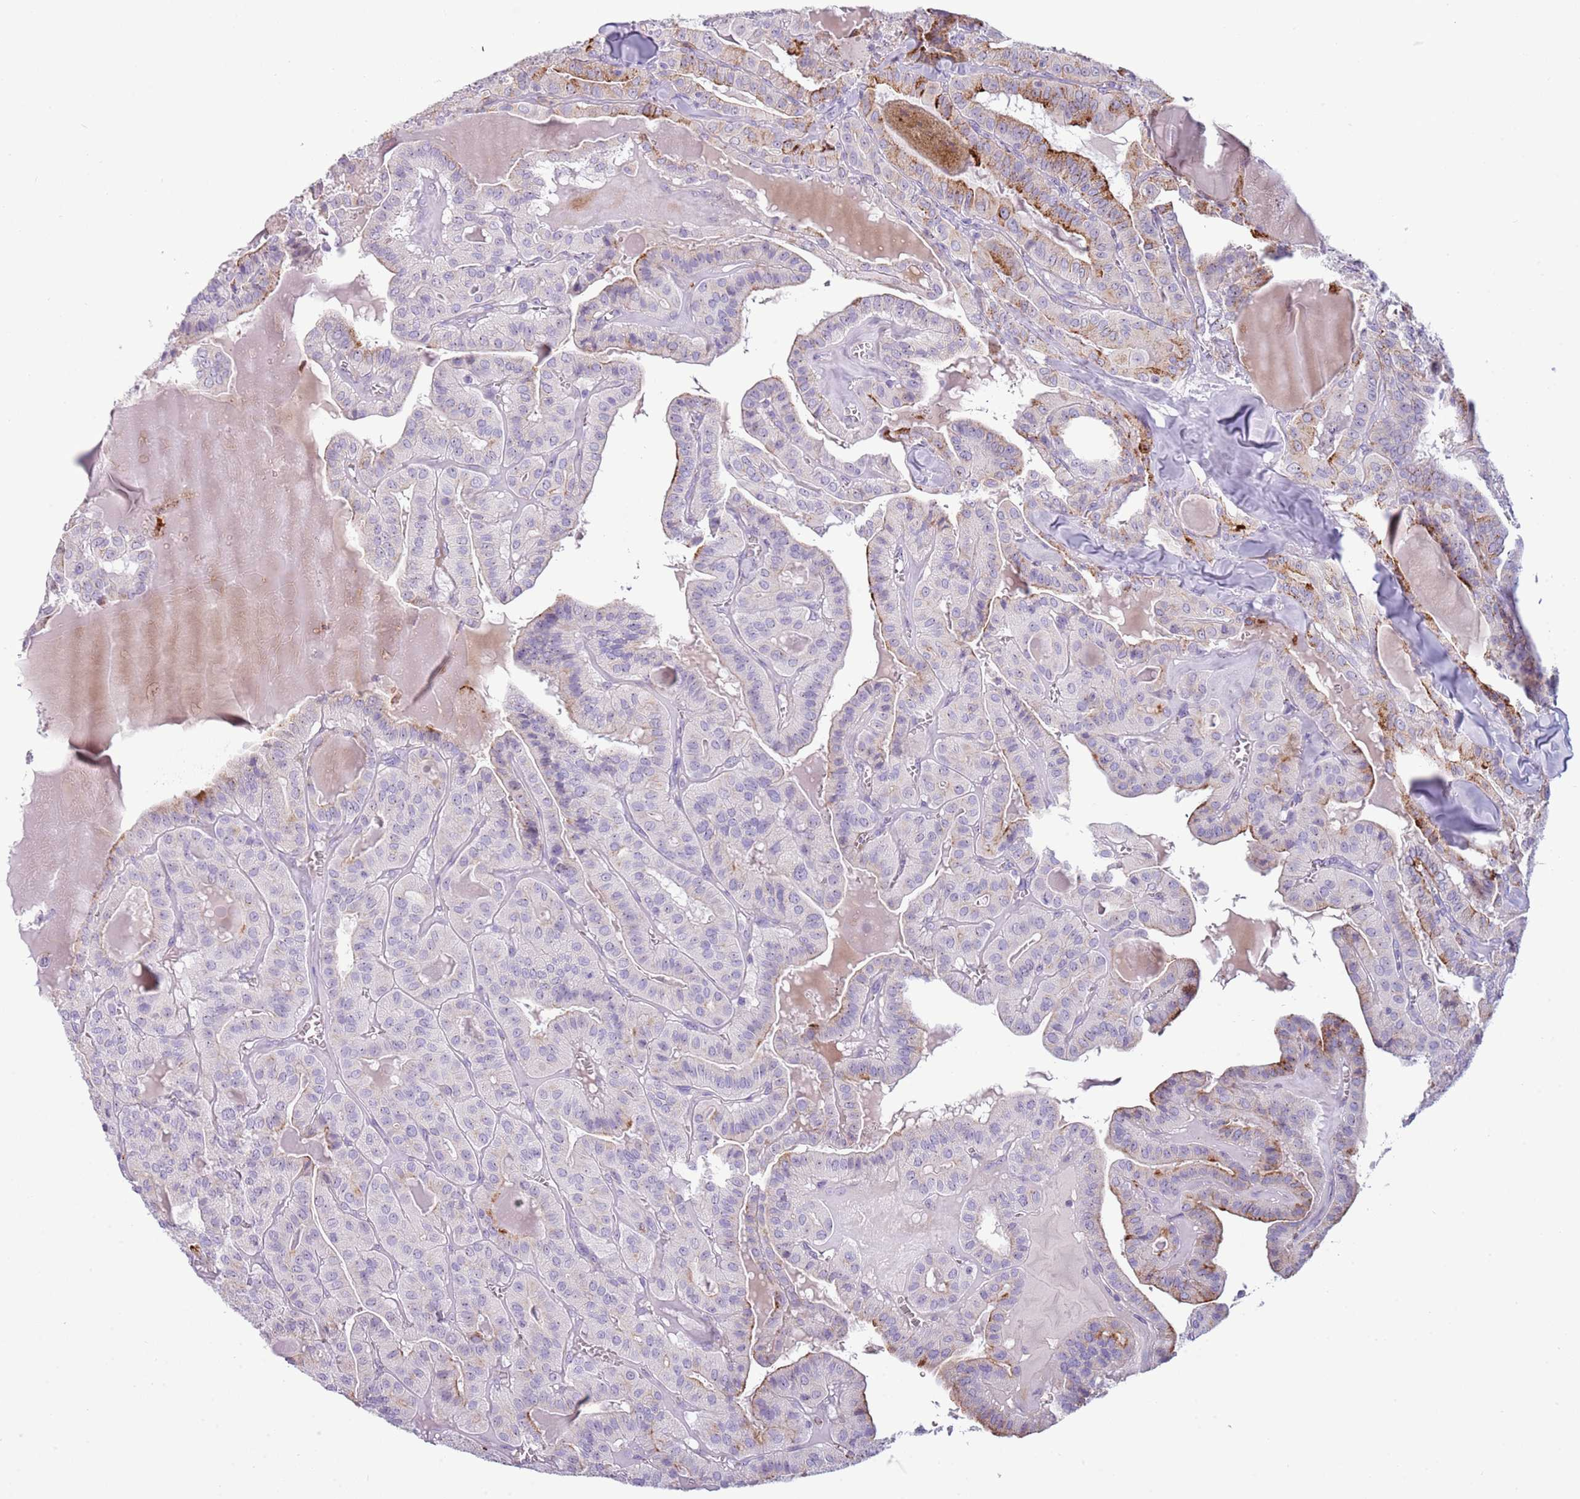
{"staining": {"intensity": "moderate", "quantity": "<25%", "location": "cytoplasmic/membranous"}, "tissue": "thyroid cancer", "cell_type": "Tumor cells", "image_type": "cancer", "snomed": [{"axis": "morphology", "description": "Papillary adenocarcinoma, NOS"}, {"axis": "topography", "description": "Thyroid gland"}], "caption": "This is an image of IHC staining of thyroid cancer (papillary adenocarcinoma), which shows moderate expression in the cytoplasmic/membranous of tumor cells.", "gene": "NBPF6", "patient": {"sex": "male", "age": 52}}